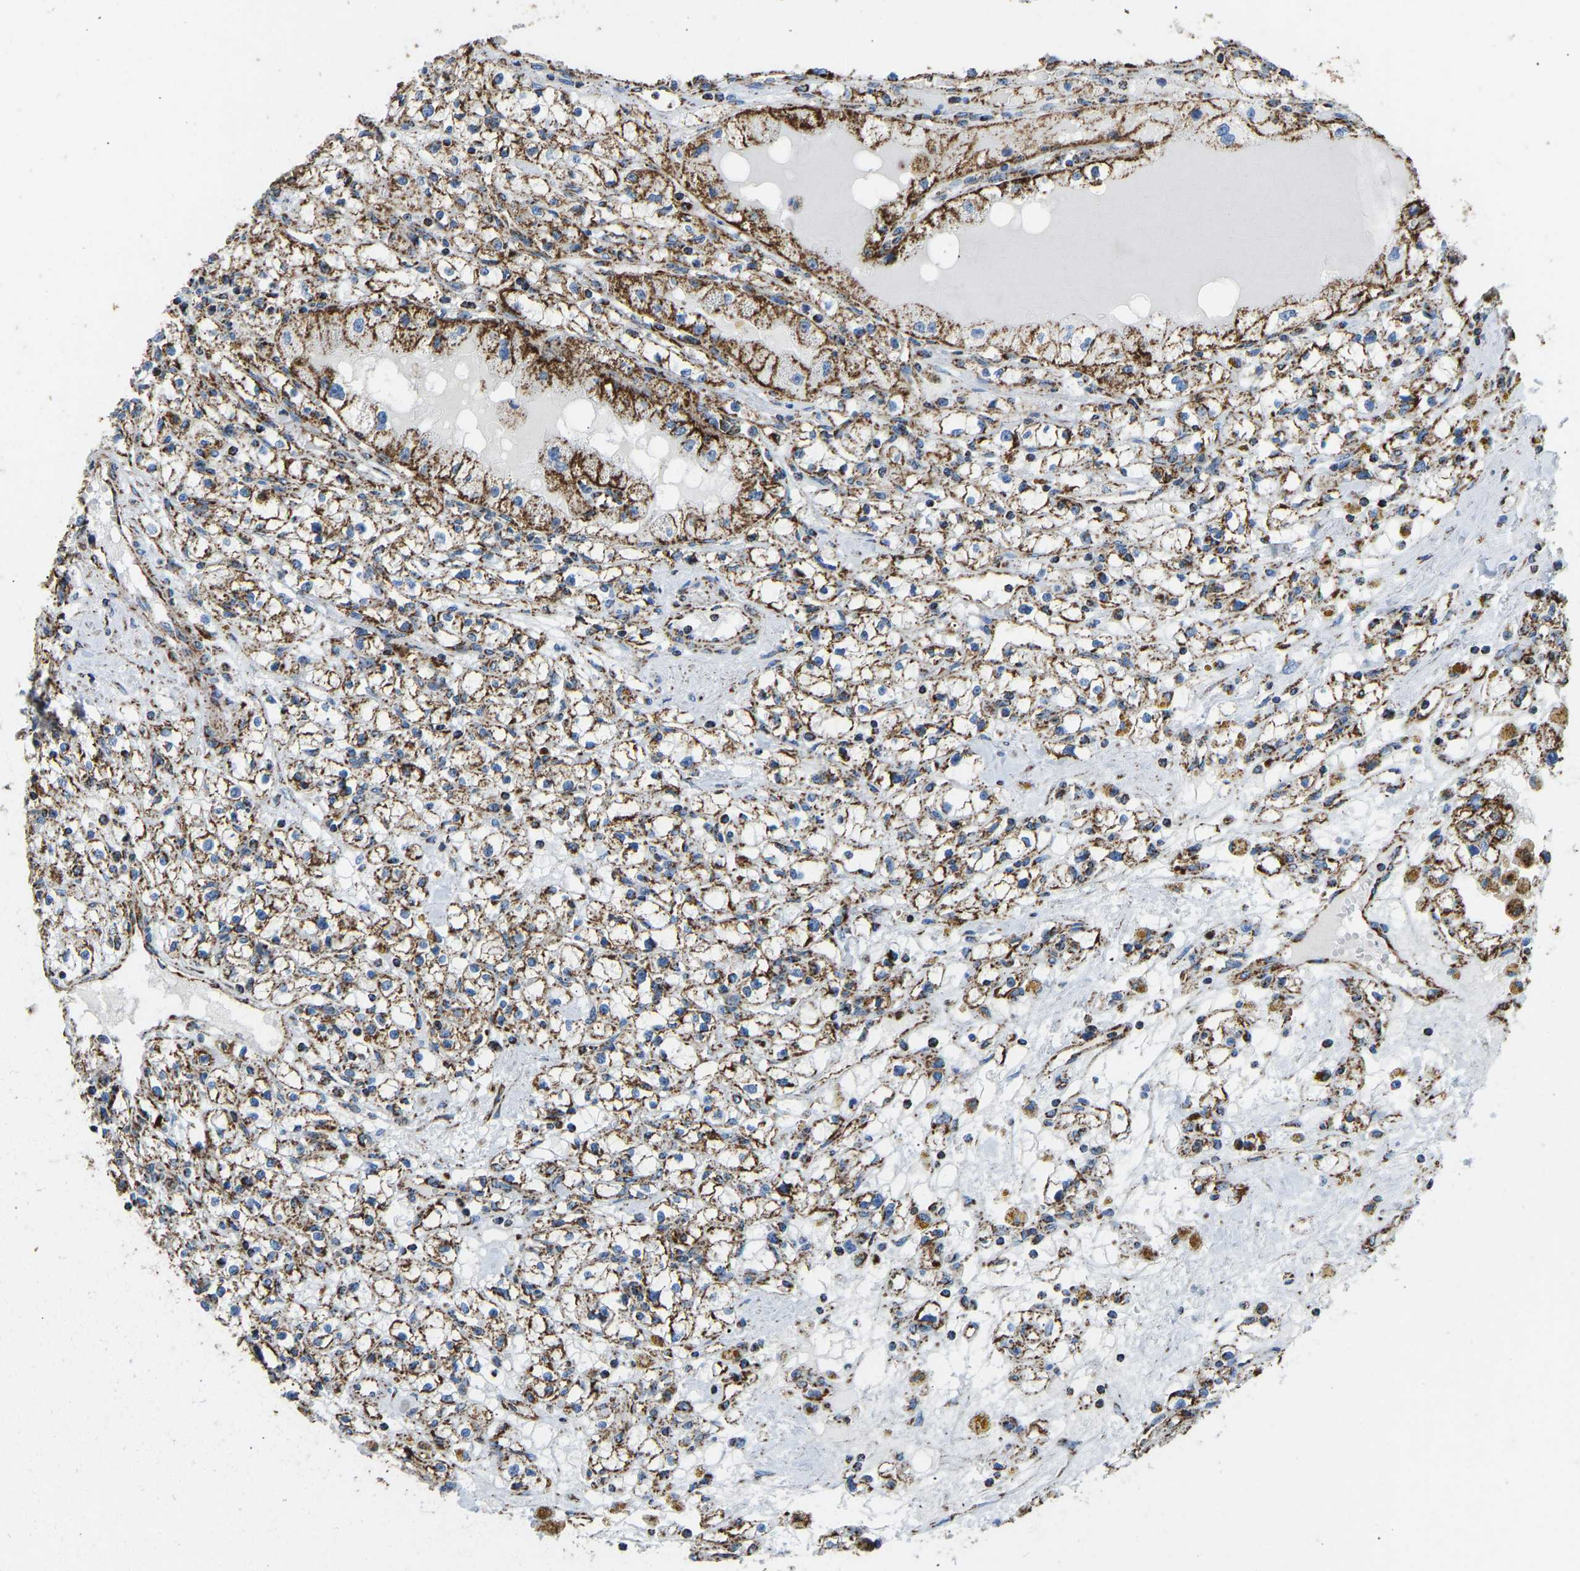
{"staining": {"intensity": "moderate", "quantity": ">75%", "location": "cytoplasmic/membranous"}, "tissue": "renal cancer", "cell_type": "Tumor cells", "image_type": "cancer", "snomed": [{"axis": "morphology", "description": "Adenocarcinoma, NOS"}, {"axis": "topography", "description": "Kidney"}], "caption": "Immunohistochemistry (DAB) staining of human adenocarcinoma (renal) shows moderate cytoplasmic/membranous protein staining in approximately >75% of tumor cells.", "gene": "IRX6", "patient": {"sex": "male", "age": 56}}